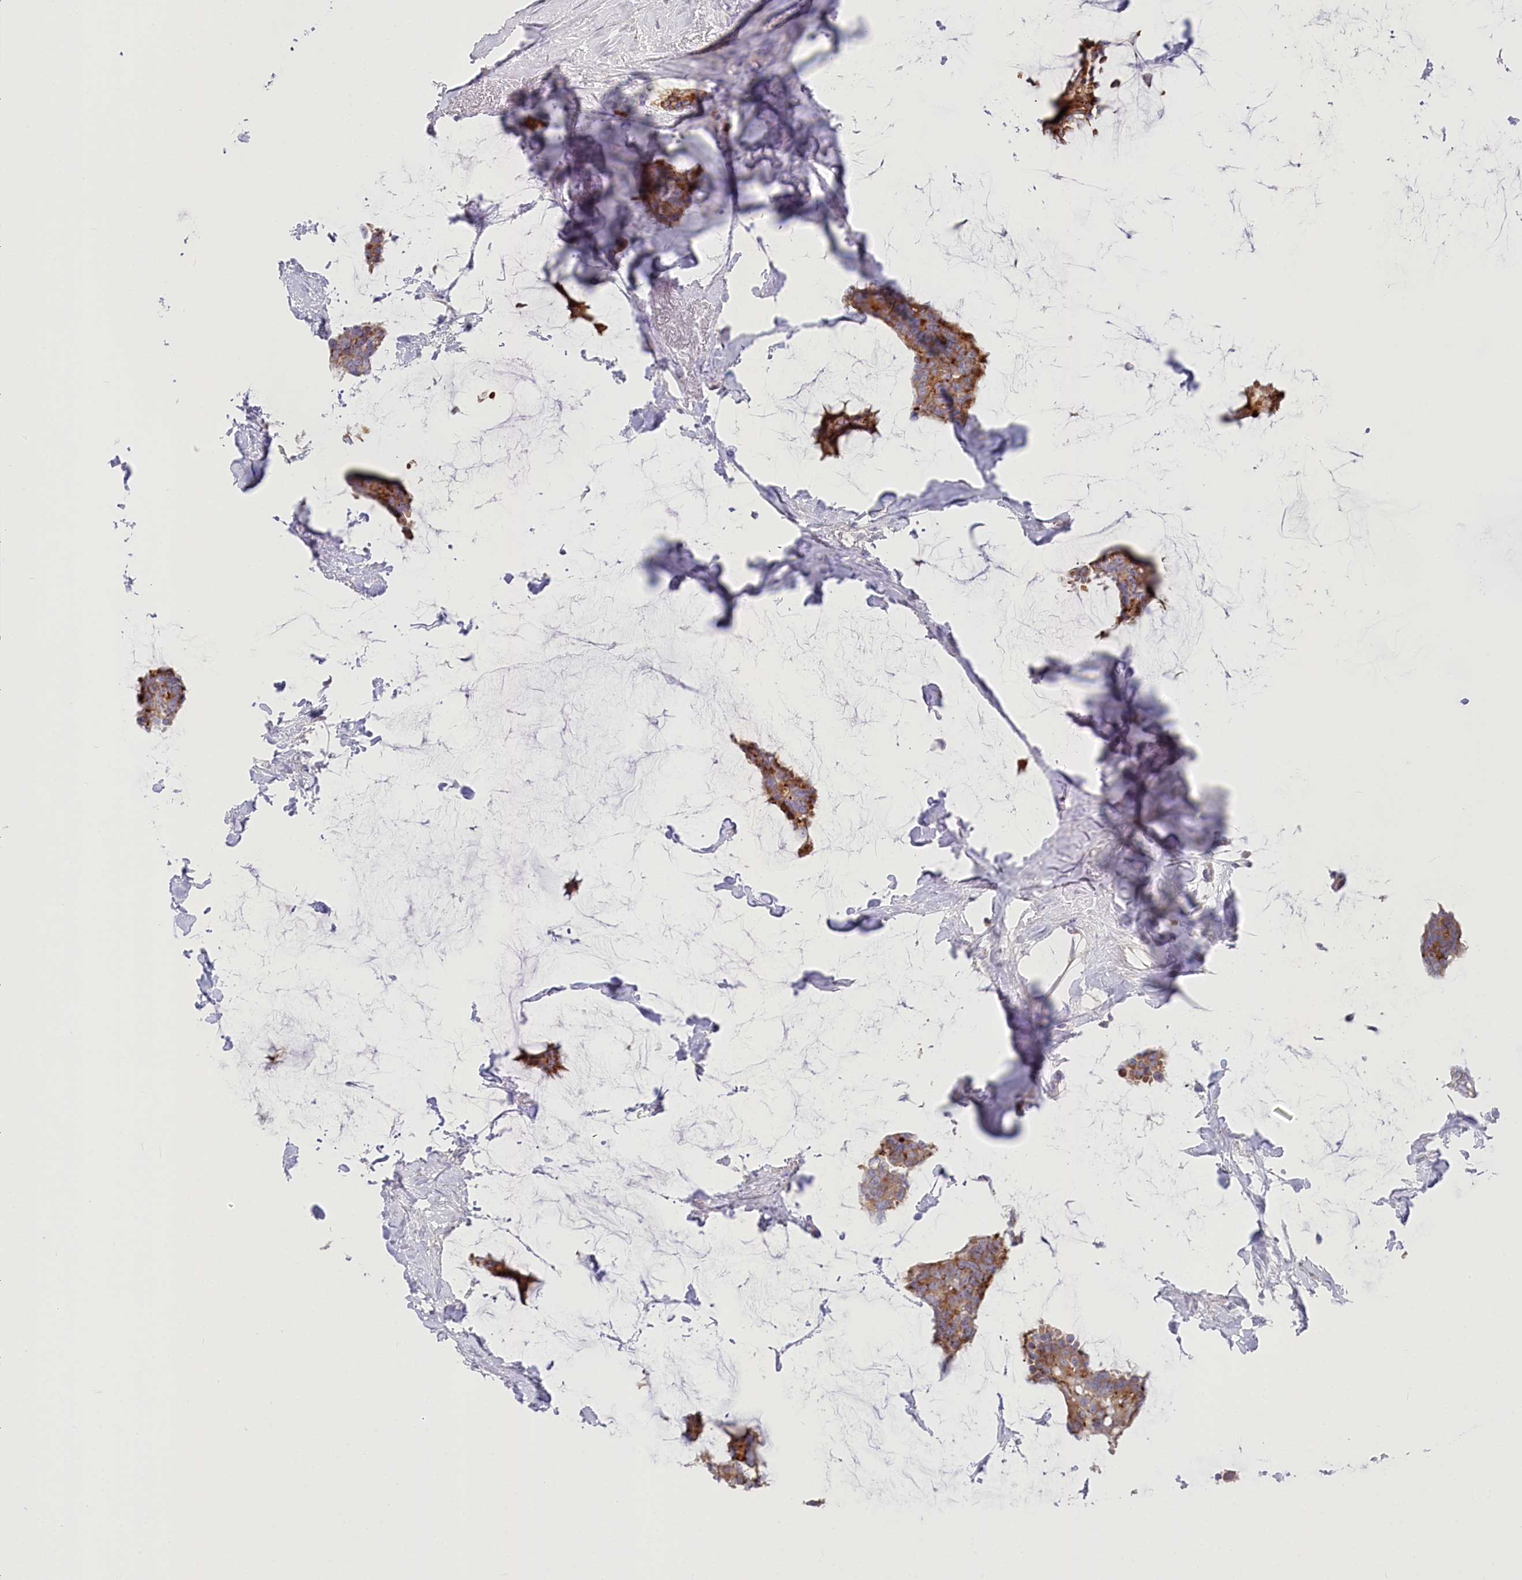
{"staining": {"intensity": "moderate", "quantity": ">75%", "location": "cytoplasmic/membranous"}, "tissue": "breast cancer", "cell_type": "Tumor cells", "image_type": "cancer", "snomed": [{"axis": "morphology", "description": "Duct carcinoma"}, {"axis": "topography", "description": "Breast"}], "caption": "The histopathology image shows staining of breast invasive ductal carcinoma, revealing moderate cytoplasmic/membranous protein positivity (brown color) within tumor cells. Using DAB (brown) and hematoxylin (blue) stains, captured at high magnification using brightfield microscopy.", "gene": "POGLUT1", "patient": {"sex": "female", "age": 93}}